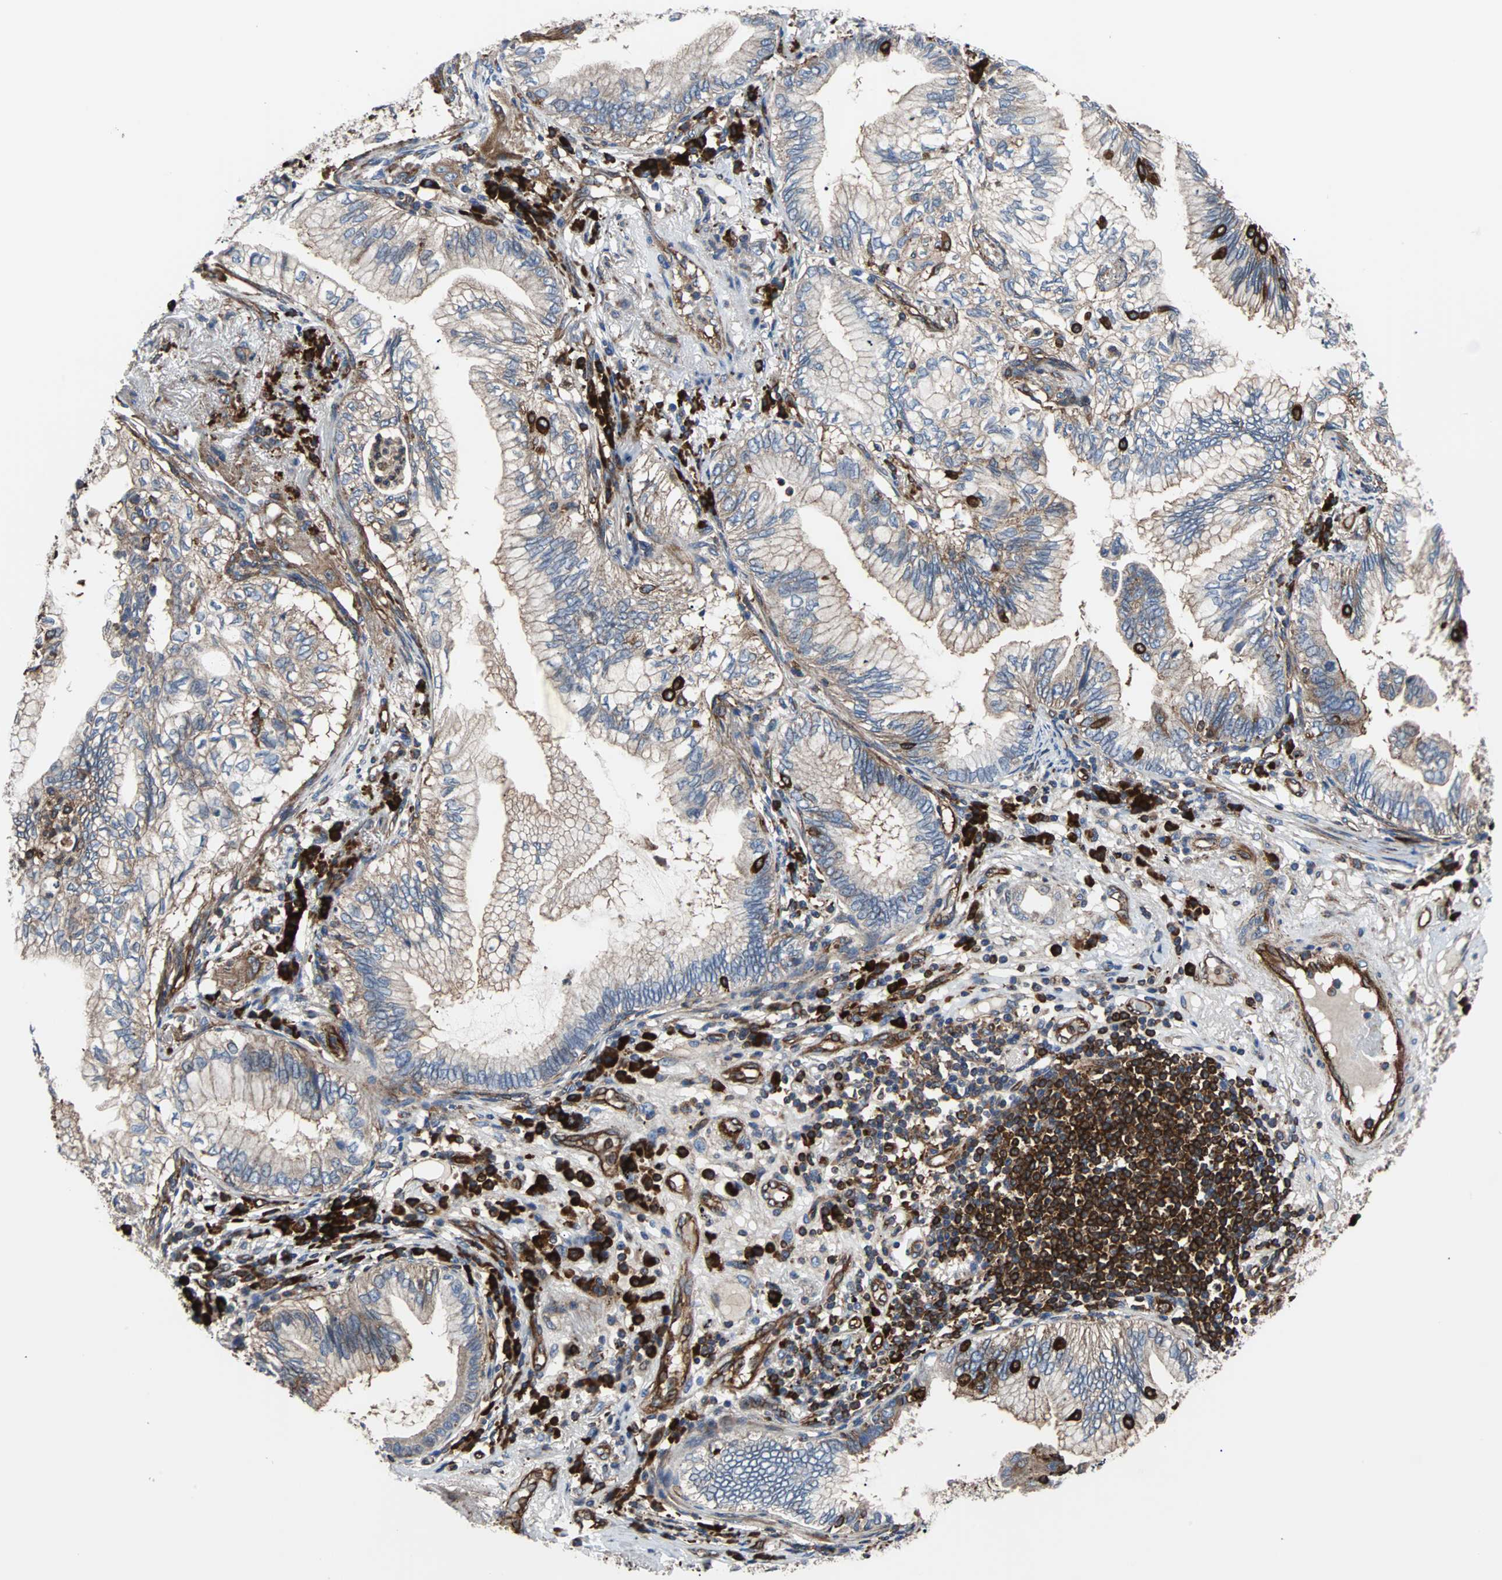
{"staining": {"intensity": "weak", "quantity": ">75%", "location": "cytoplasmic/membranous"}, "tissue": "lung cancer", "cell_type": "Tumor cells", "image_type": "cancer", "snomed": [{"axis": "morphology", "description": "Adenocarcinoma, NOS"}, {"axis": "topography", "description": "Lung"}], "caption": "Lung cancer stained with immunohistochemistry (IHC) shows weak cytoplasmic/membranous staining in approximately >75% of tumor cells.", "gene": "PLCG2", "patient": {"sex": "female", "age": 70}}